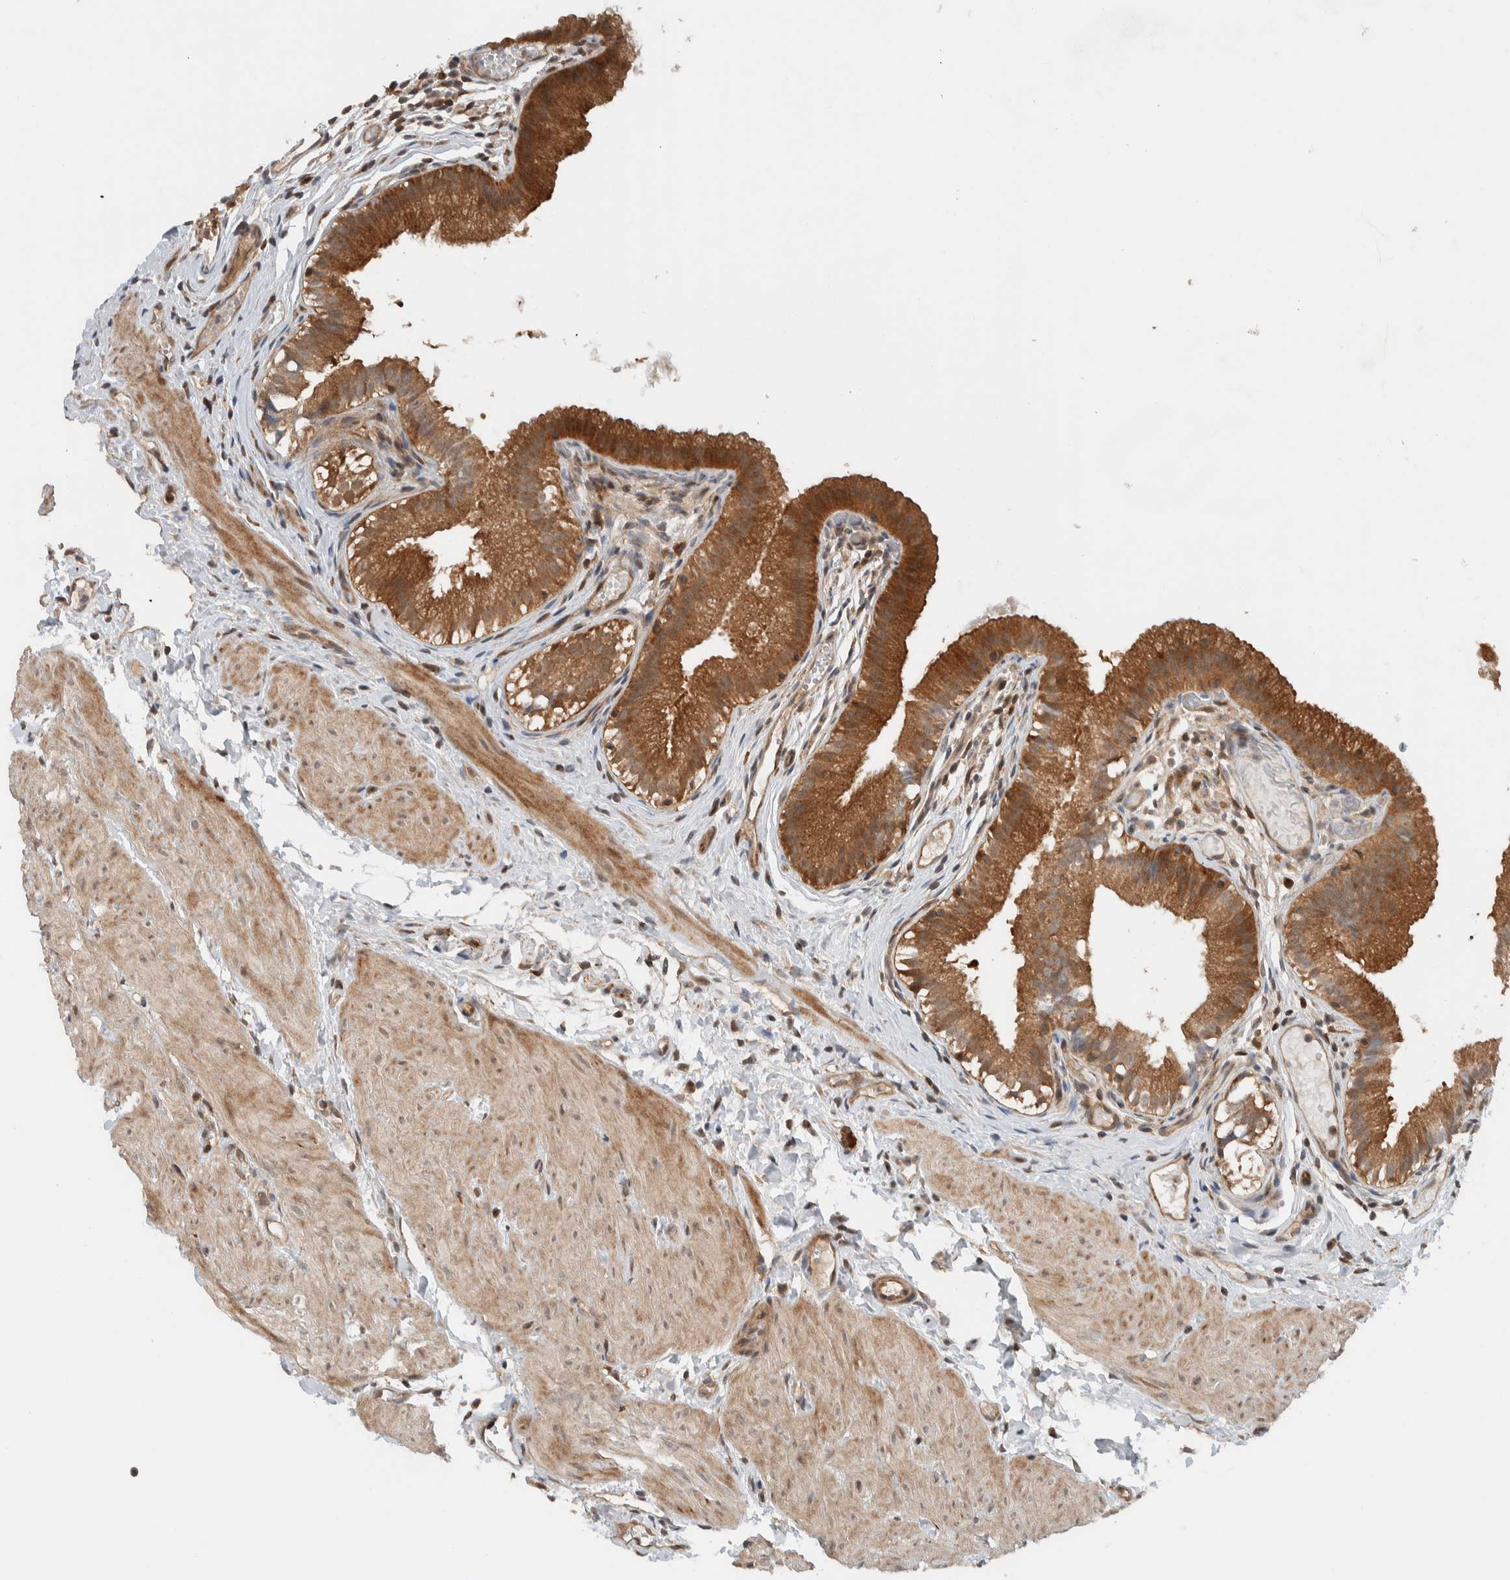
{"staining": {"intensity": "strong", "quantity": ">75%", "location": "cytoplasmic/membranous"}, "tissue": "gallbladder", "cell_type": "Glandular cells", "image_type": "normal", "snomed": [{"axis": "morphology", "description": "Normal tissue, NOS"}, {"axis": "topography", "description": "Gallbladder"}], "caption": "Protein staining of benign gallbladder shows strong cytoplasmic/membranous staining in about >75% of glandular cells.", "gene": "KLHL6", "patient": {"sex": "female", "age": 26}}